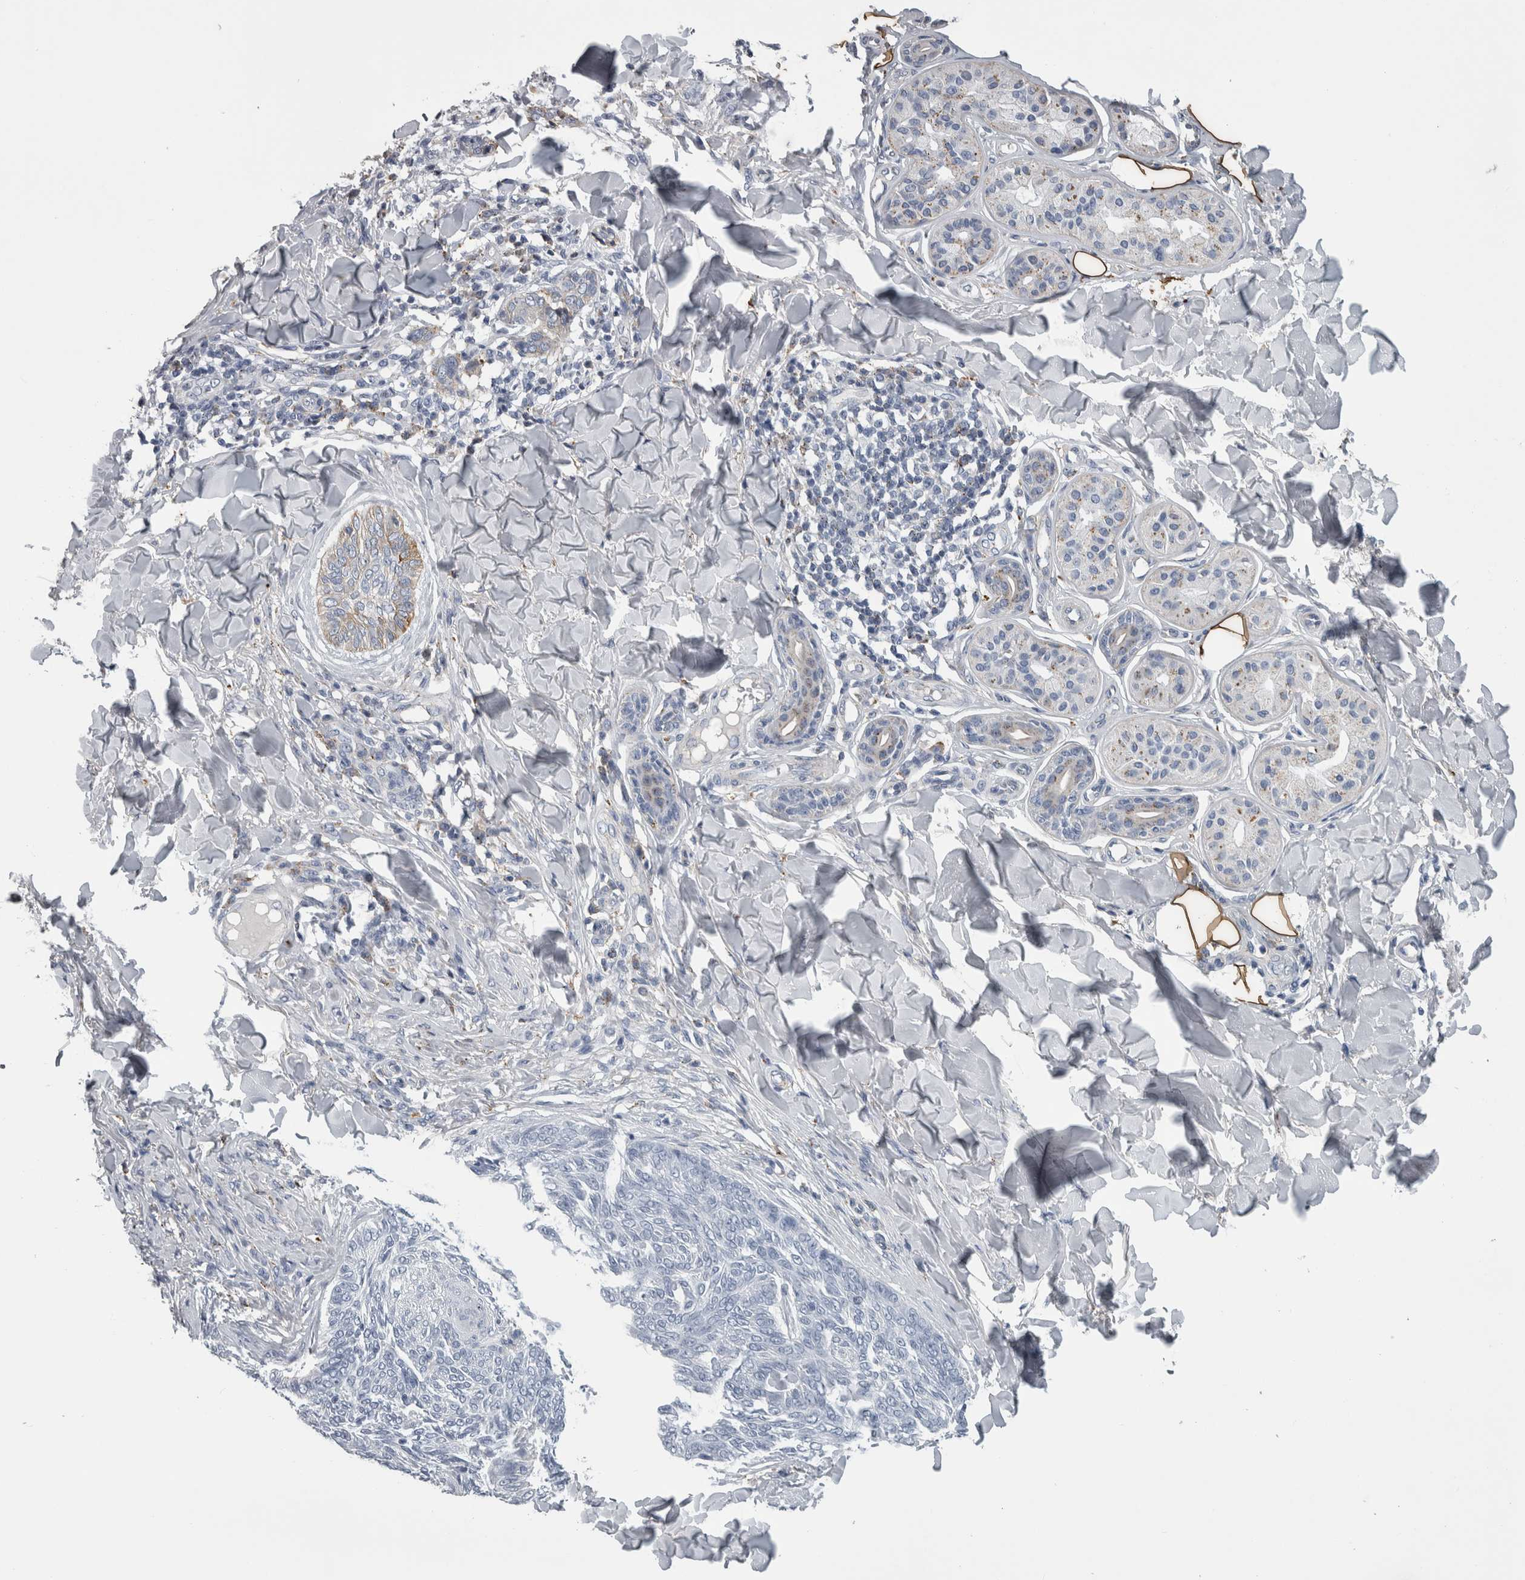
{"staining": {"intensity": "weak", "quantity": "<25%", "location": "cytoplasmic/membranous"}, "tissue": "skin cancer", "cell_type": "Tumor cells", "image_type": "cancer", "snomed": [{"axis": "morphology", "description": "Basal cell carcinoma"}, {"axis": "topography", "description": "Skin"}], "caption": "Immunohistochemical staining of skin cancer (basal cell carcinoma) demonstrates no significant positivity in tumor cells.", "gene": "DPP7", "patient": {"sex": "male", "age": 43}}